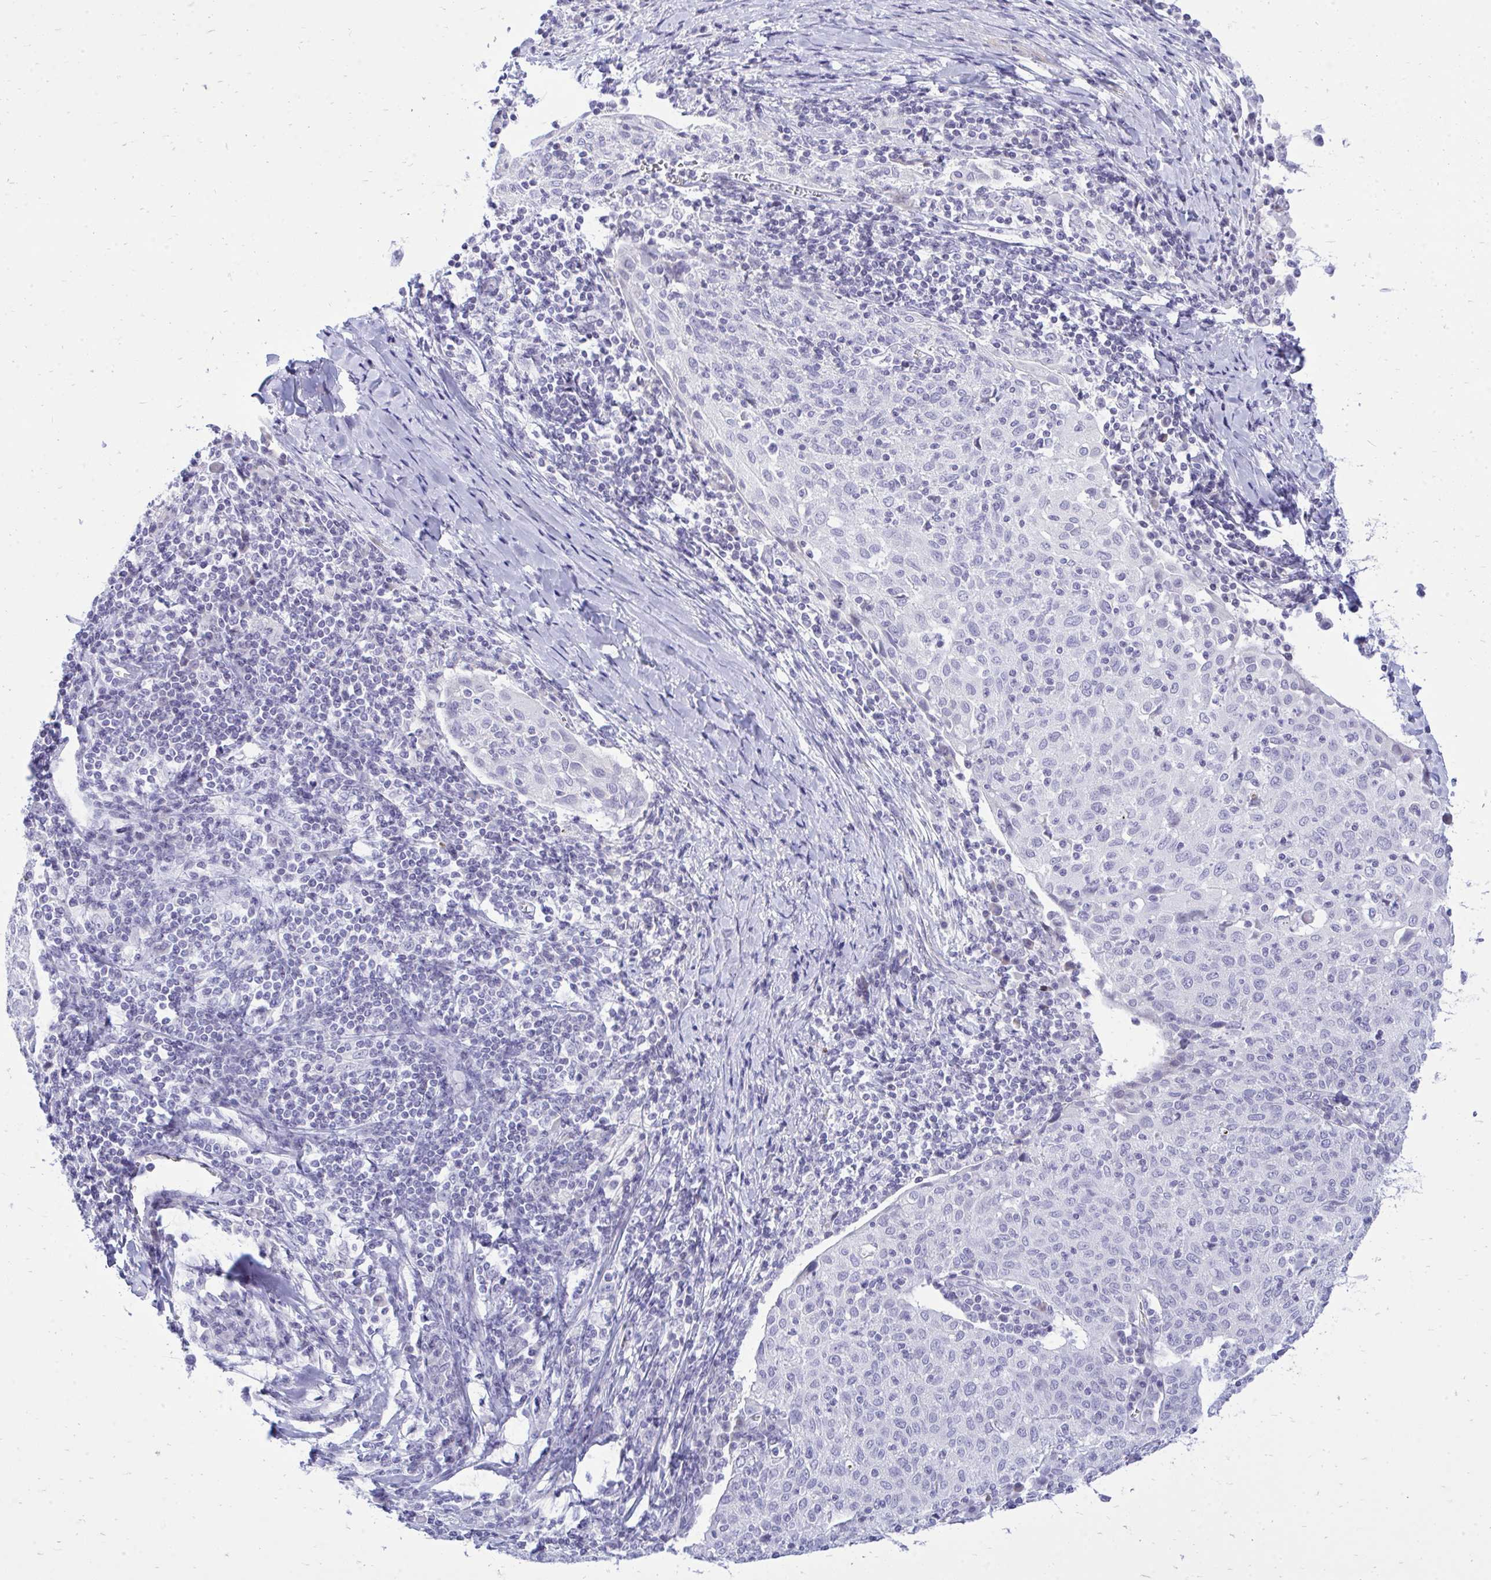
{"staining": {"intensity": "negative", "quantity": "none", "location": "none"}, "tissue": "cervical cancer", "cell_type": "Tumor cells", "image_type": "cancer", "snomed": [{"axis": "morphology", "description": "Squamous cell carcinoma, NOS"}, {"axis": "topography", "description": "Cervix"}], "caption": "A high-resolution histopathology image shows immunohistochemistry (IHC) staining of cervical cancer (squamous cell carcinoma), which reveals no significant expression in tumor cells. The staining was performed using DAB (3,3'-diaminobenzidine) to visualize the protein expression in brown, while the nuclei were stained in blue with hematoxylin (Magnification: 20x).", "gene": "GABRA1", "patient": {"sex": "female", "age": 52}}